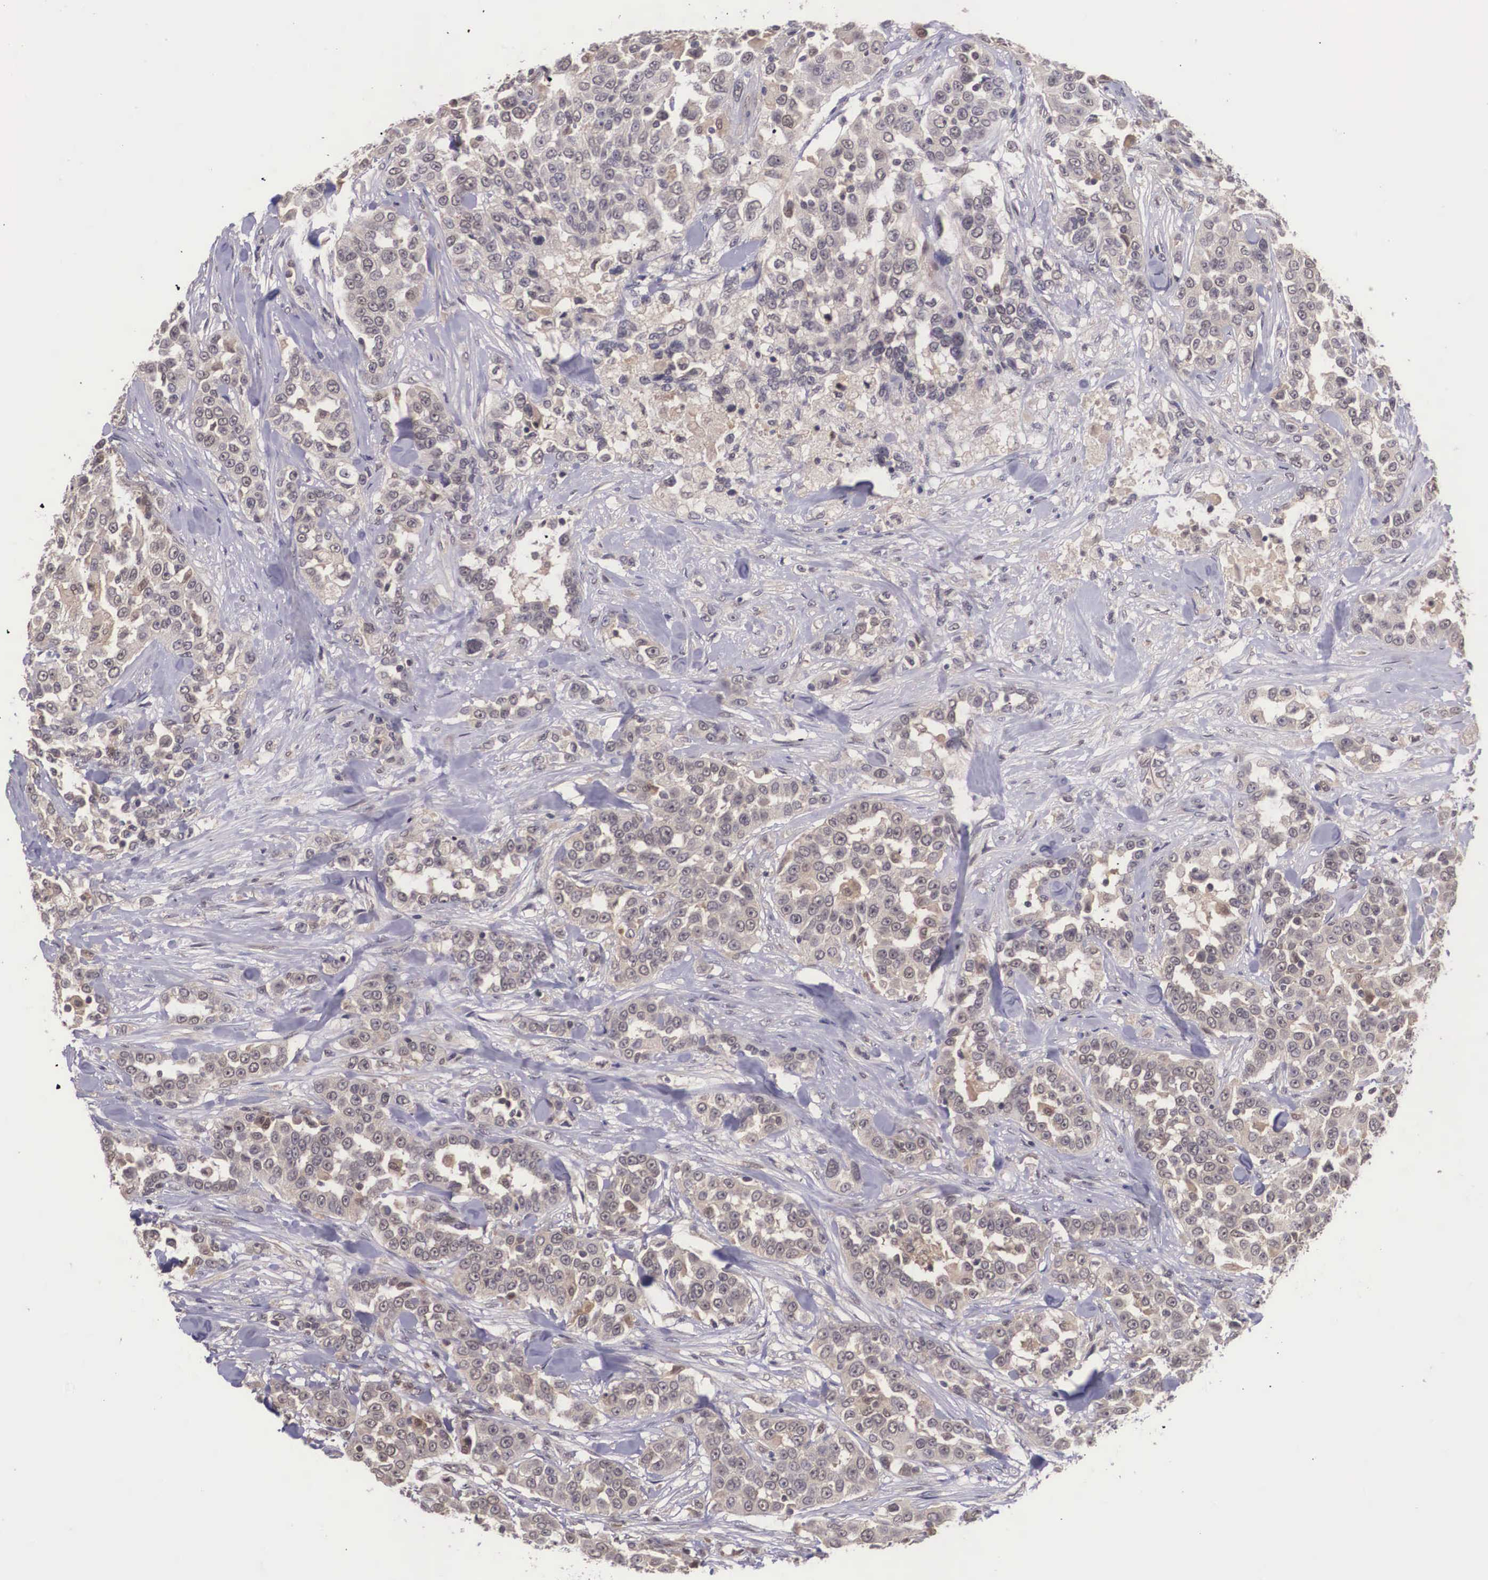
{"staining": {"intensity": "weak", "quantity": ">75%", "location": "cytoplasmic/membranous"}, "tissue": "urothelial cancer", "cell_type": "Tumor cells", "image_type": "cancer", "snomed": [{"axis": "morphology", "description": "Urothelial carcinoma, High grade"}, {"axis": "topography", "description": "Urinary bladder"}], "caption": "A photomicrograph of human urothelial cancer stained for a protein exhibits weak cytoplasmic/membranous brown staining in tumor cells.", "gene": "VASH1", "patient": {"sex": "female", "age": 80}}